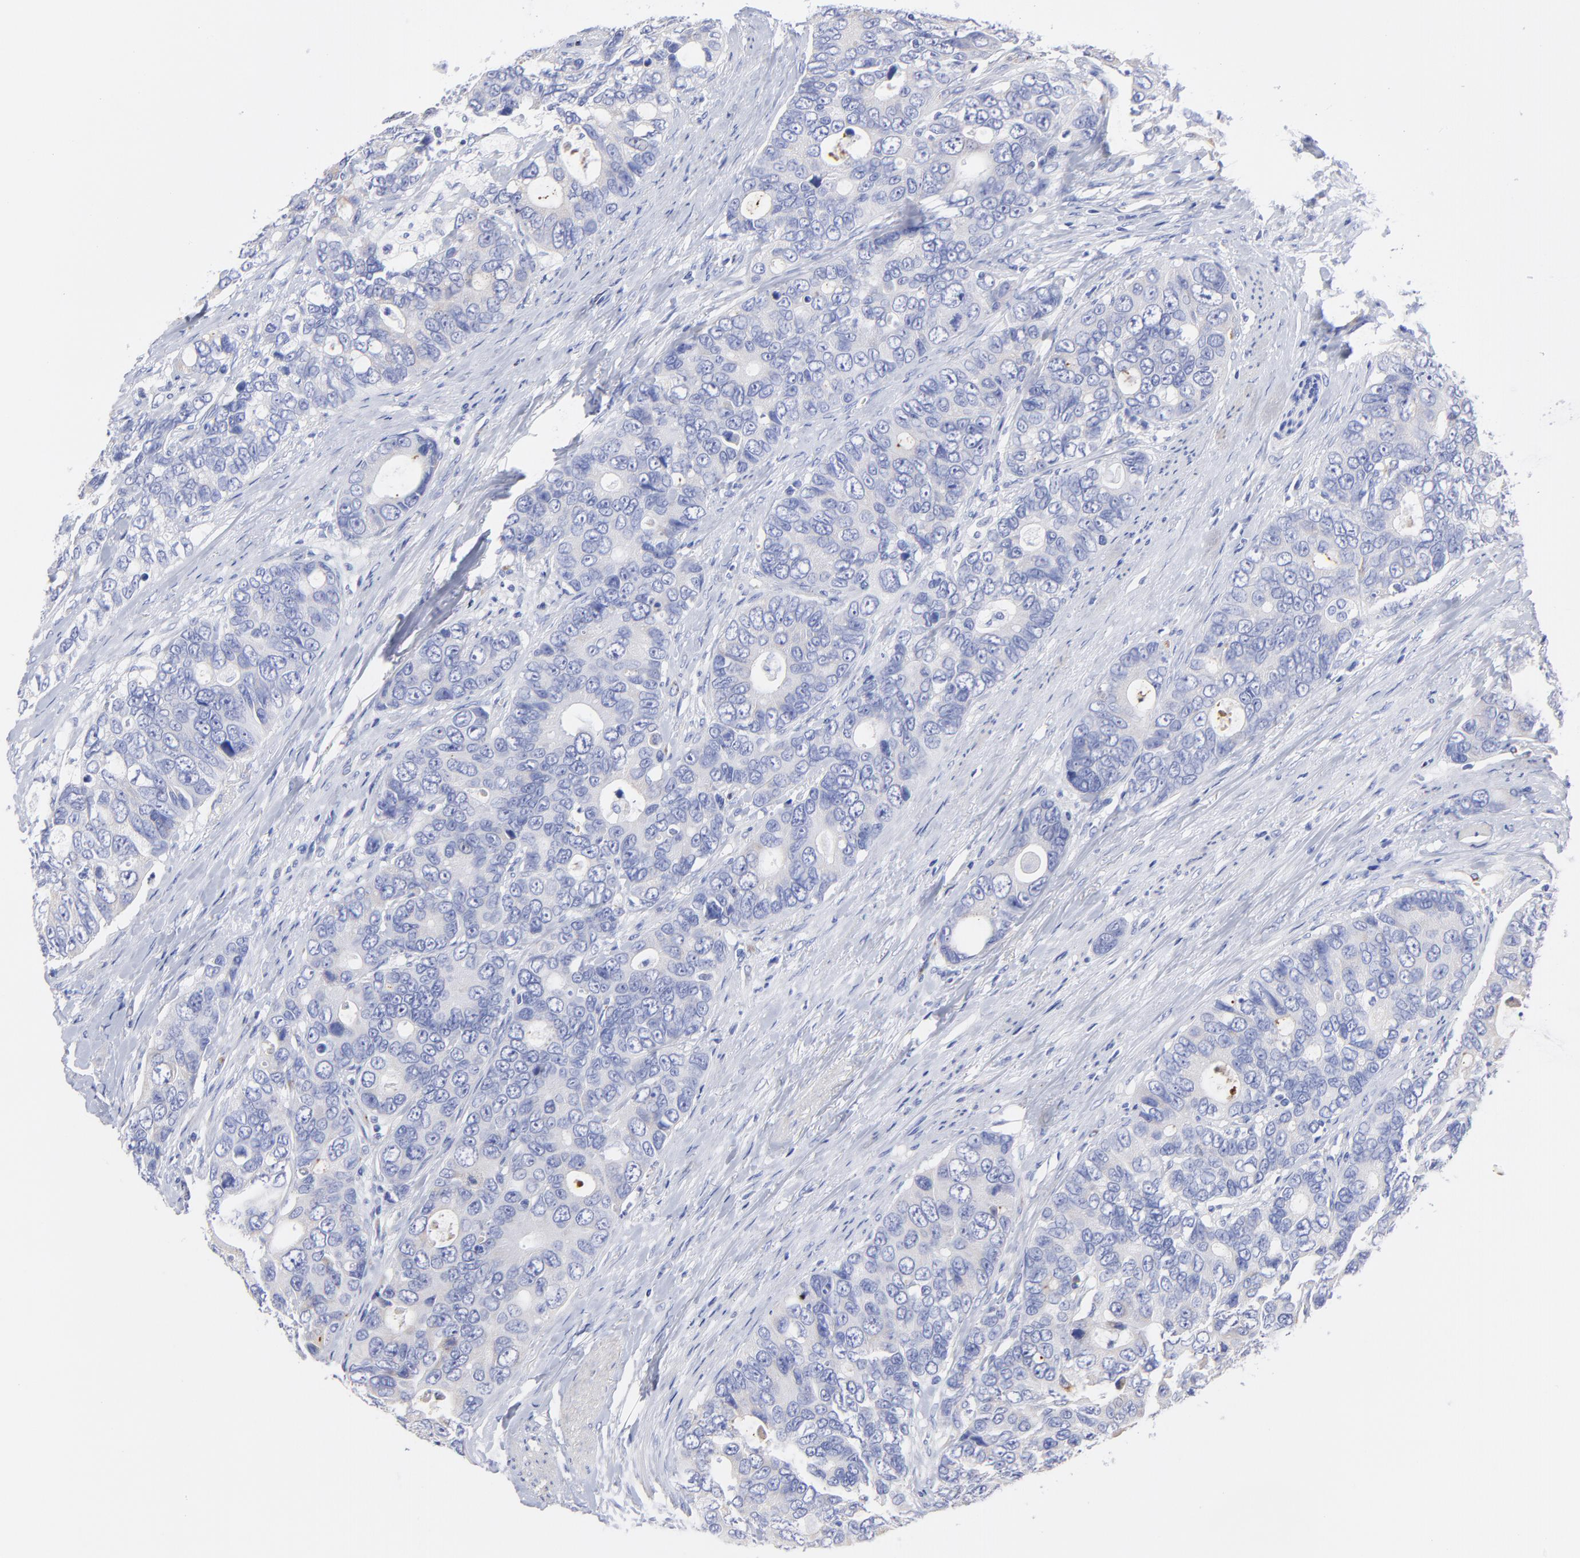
{"staining": {"intensity": "negative", "quantity": "none", "location": "none"}, "tissue": "colorectal cancer", "cell_type": "Tumor cells", "image_type": "cancer", "snomed": [{"axis": "morphology", "description": "Adenocarcinoma, NOS"}, {"axis": "topography", "description": "Rectum"}], "caption": "The histopathology image demonstrates no staining of tumor cells in adenocarcinoma (colorectal). (DAB immunohistochemistry (IHC) with hematoxylin counter stain).", "gene": "C1QTNF6", "patient": {"sex": "female", "age": 67}}